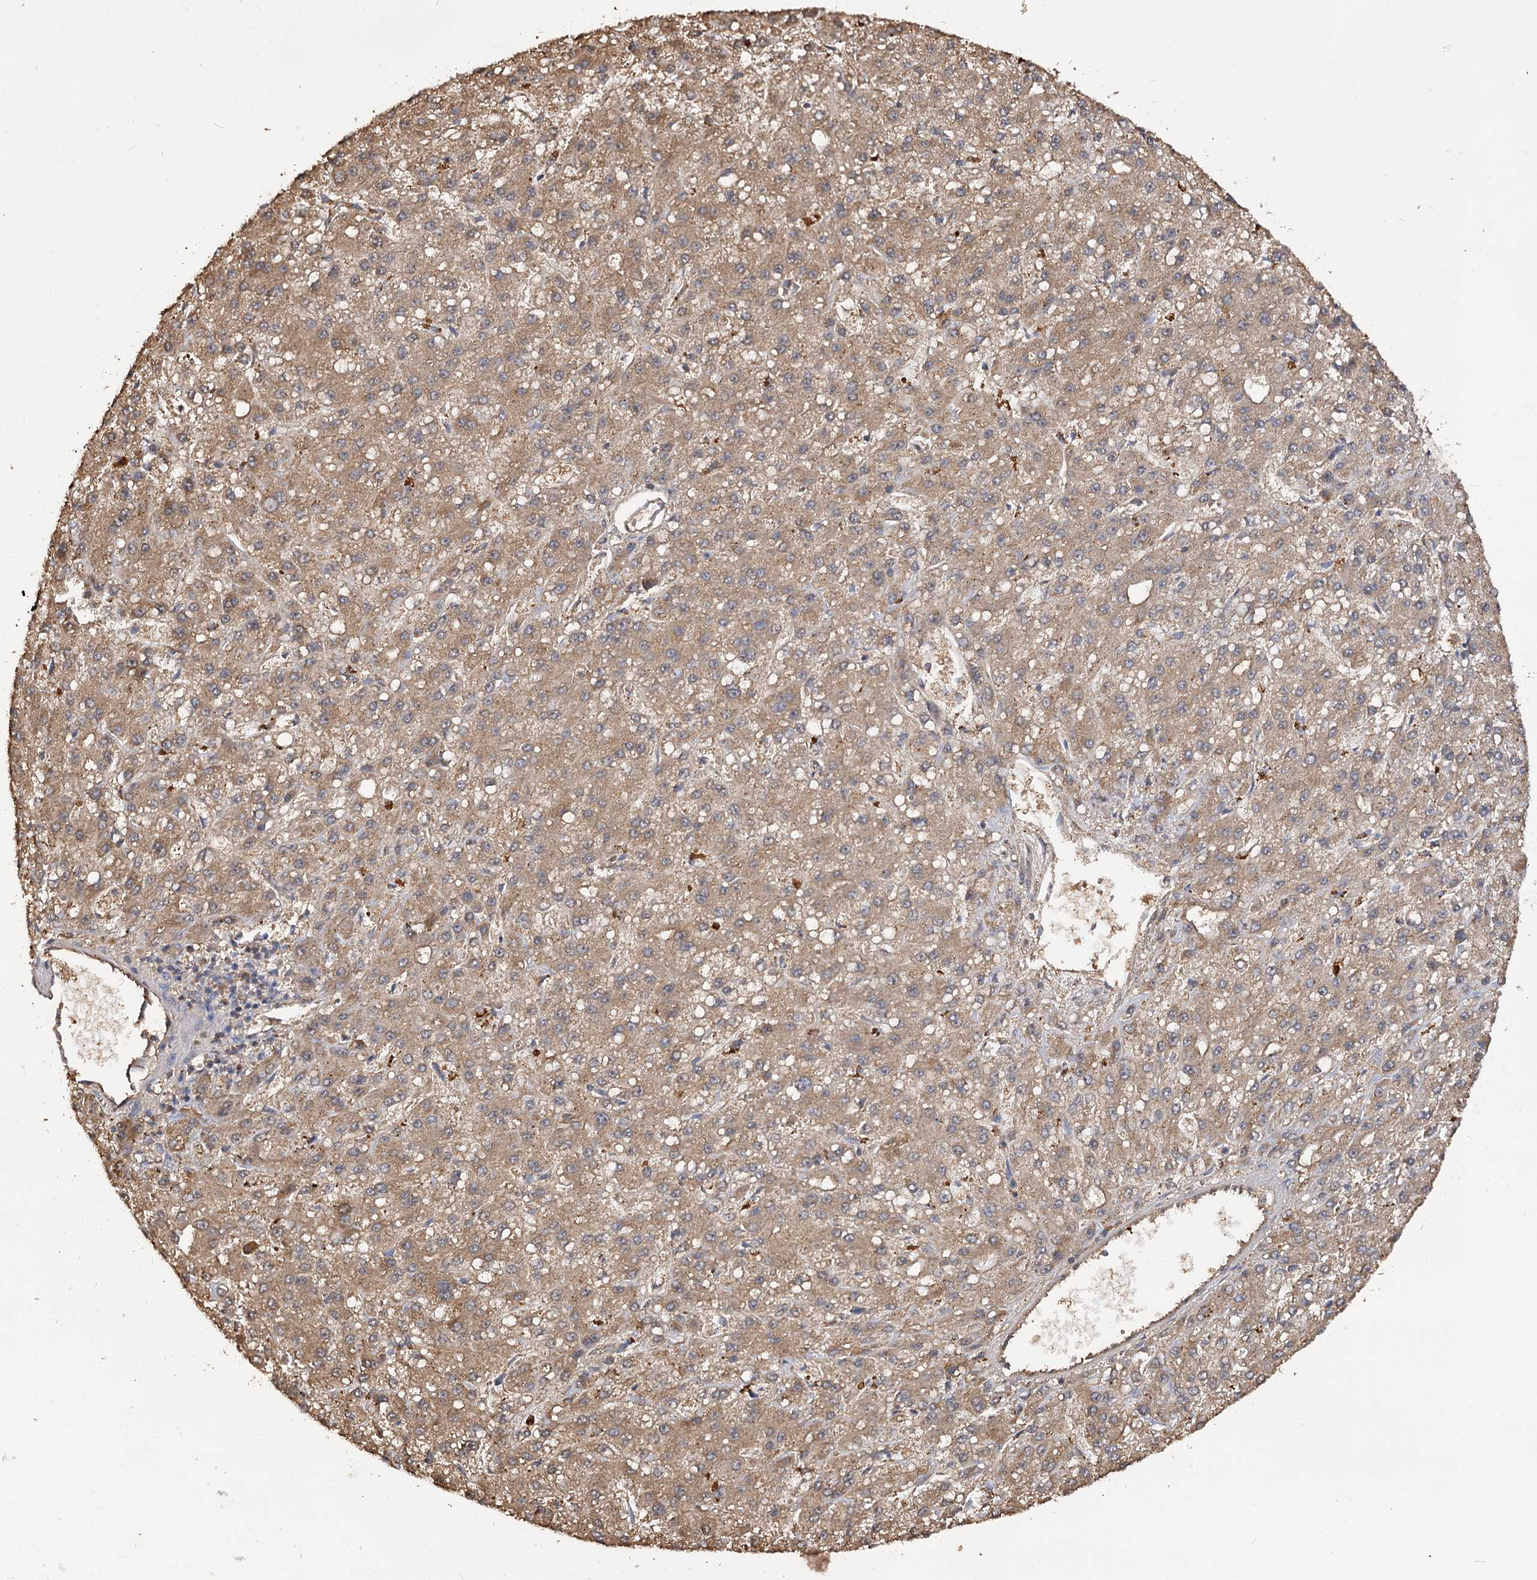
{"staining": {"intensity": "moderate", "quantity": ">75%", "location": "cytoplasmic/membranous"}, "tissue": "liver cancer", "cell_type": "Tumor cells", "image_type": "cancer", "snomed": [{"axis": "morphology", "description": "Carcinoma, Hepatocellular, NOS"}, {"axis": "topography", "description": "Liver"}], "caption": "Moderate cytoplasmic/membranous staining is appreciated in approximately >75% of tumor cells in liver cancer (hepatocellular carcinoma).", "gene": "ARL13A", "patient": {"sex": "male", "age": 67}}